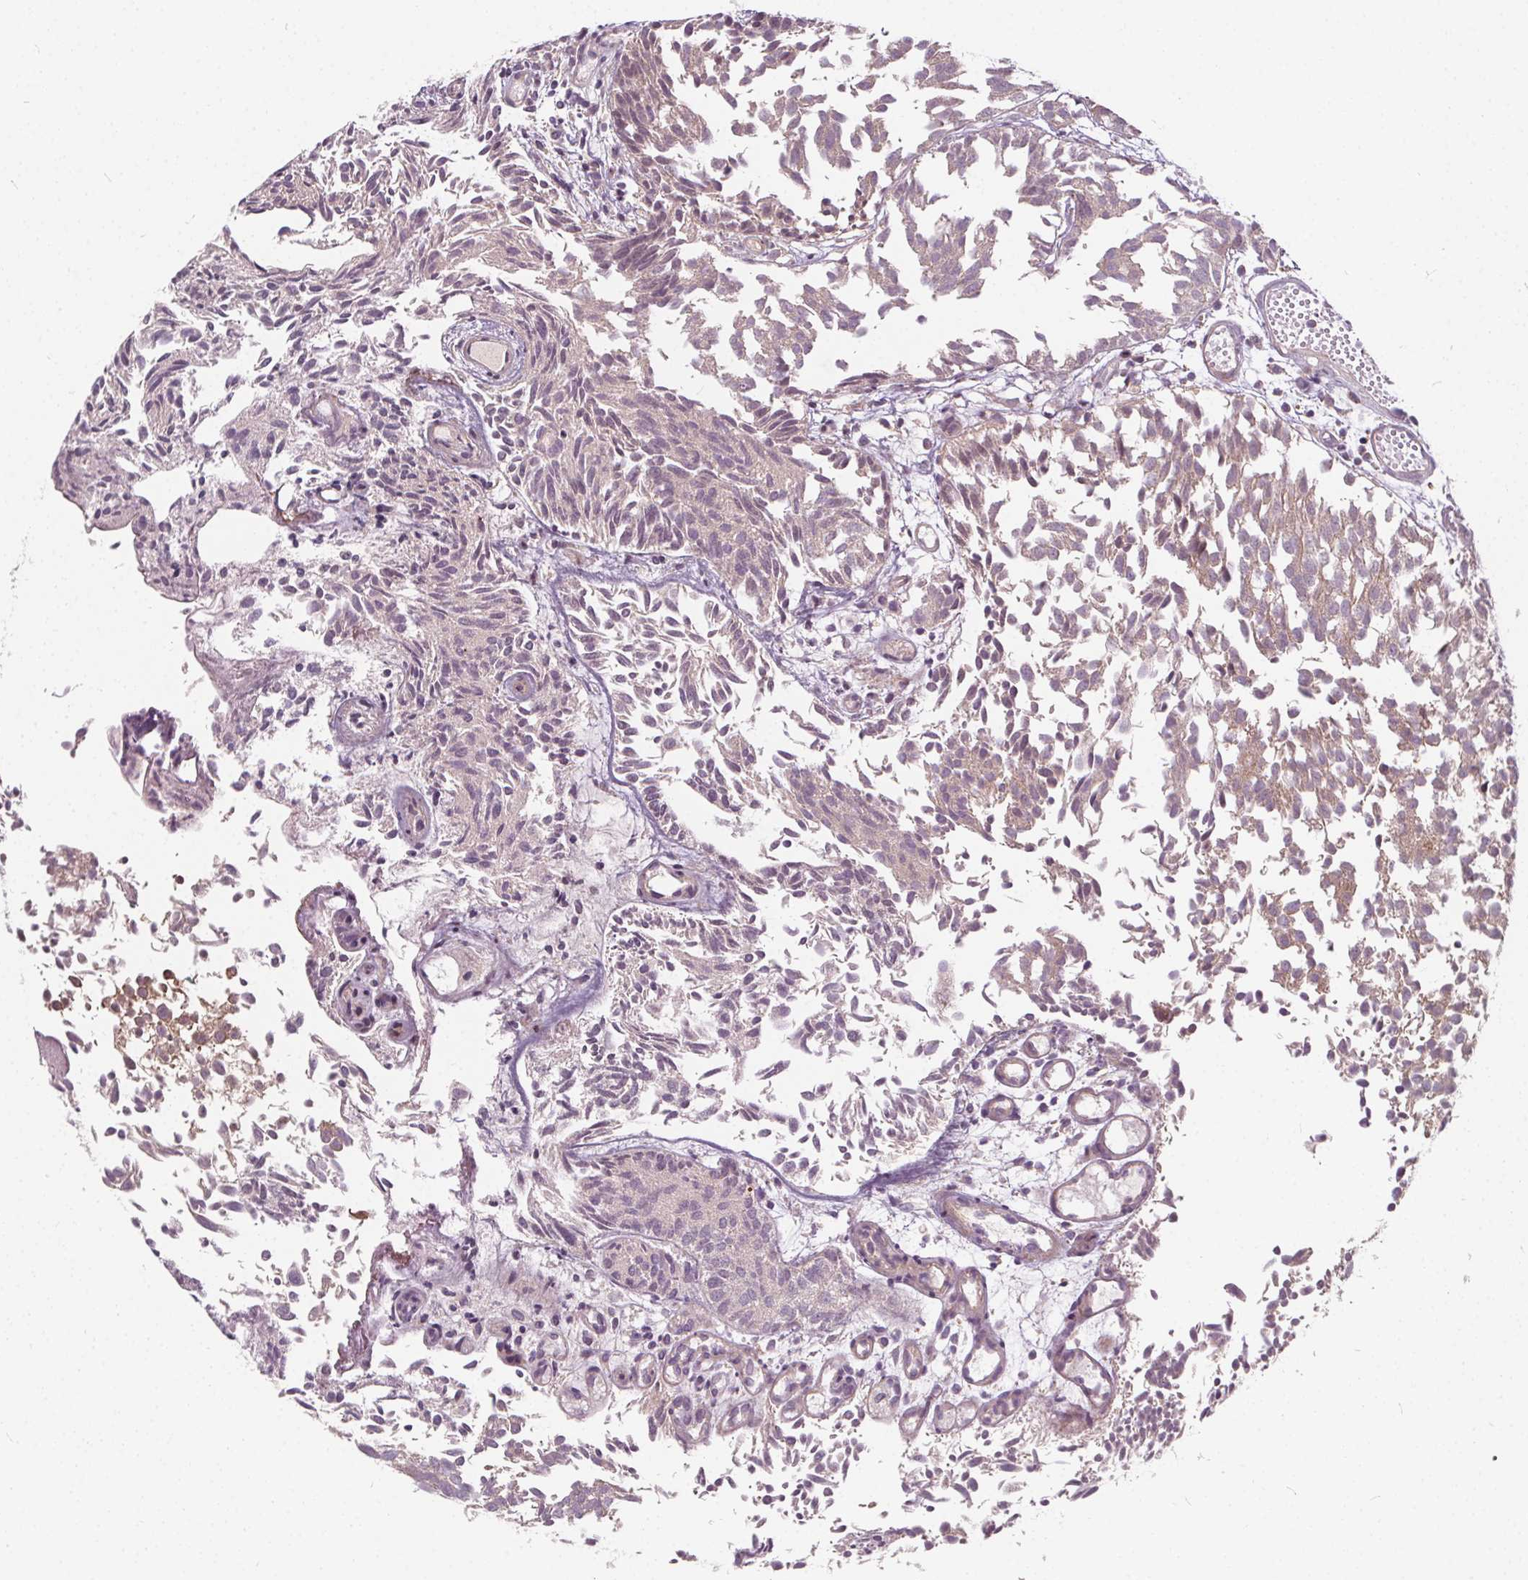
{"staining": {"intensity": "weak", "quantity": "25%-75%", "location": "cytoplasmic/membranous"}, "tissue": "urothelial cancer", "cell_type": "Tumor cells", "image_type": "cancer", "snomed": [{"axis": "morphology", "description": "Urothelial carcinoma, Low grade"}, {"axis": "topography", "description": "Urinary bladder"}], "caption": "Human urothelial cancer stained with a brown dye exhibits weak cytoplasmic/membranous positive expression in approximately 25%-75% of tumor cells.", "gene": "INPP5E", "patient": {"sex": "male", "age": 70}}